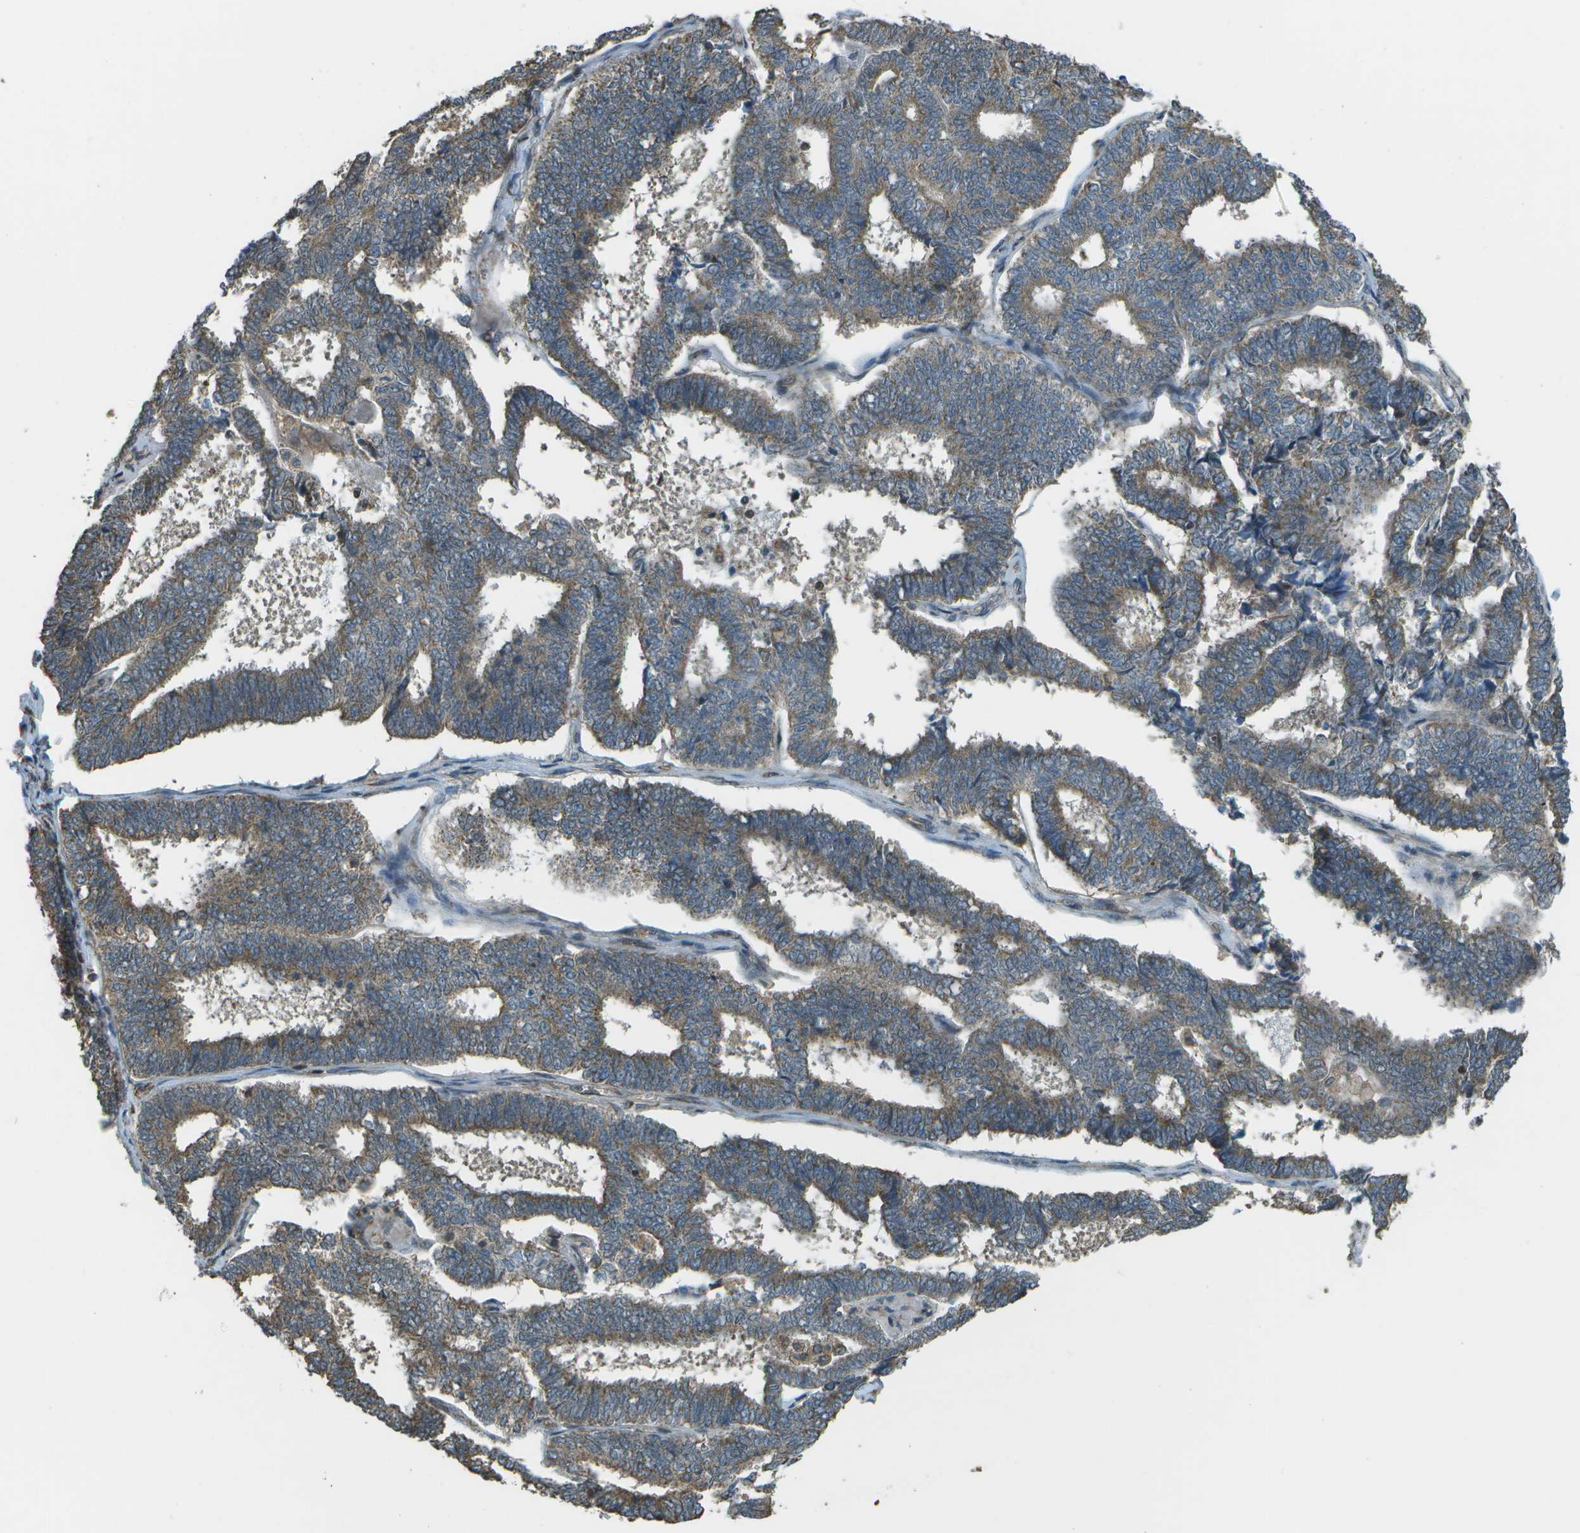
{"staining": {"intensity": "moderate", "quantity": ">75%", "location": "cytoplasmic/membranous"}, "tissue": "endometrial cancer", "cell_type": "Tumor cells", "image_type": "cancer", "snomed": [{"axis": "morphology", "description": "Adenocarcinoma, NOS"}, {"axis": "topography", "description": "Endometrium"}], "caption": "A medium amount of moderate cytoplasmic/membranous staining is seen in approximately >75% of tumor cells in endometrial adenocarcinoma tissue.", "gene": "PLPBP", "patient": {"sex": "female", "age": 70}}